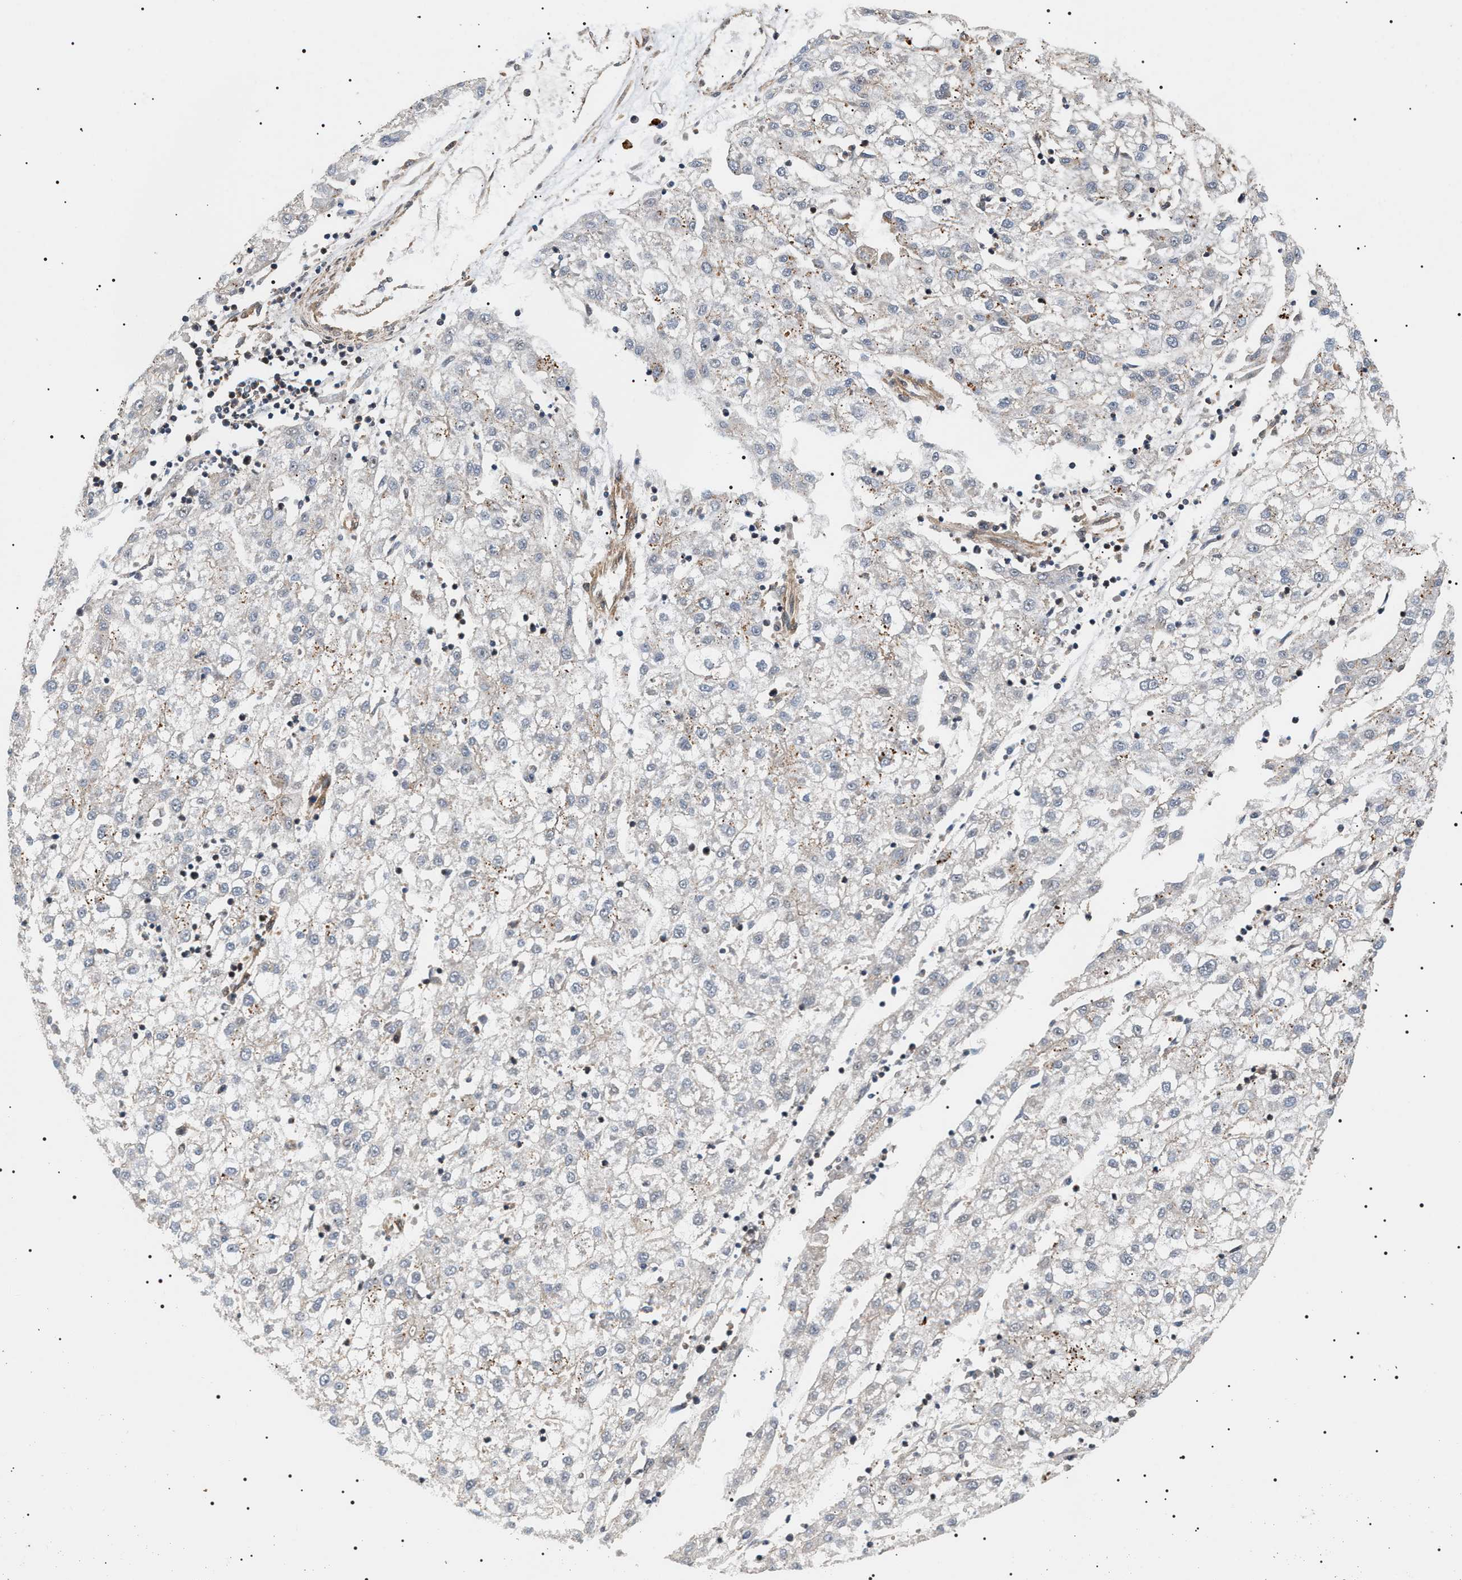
{"staining": {"intensity": "negative", "quantity": "none", "location": "none"}, "tissue": "liver cancer", "cell_type": "Tumor cells", "image_type": "cancer", "snomed": [{"axis": "morphology", "description": "Carcinoma, Hepatocellular, NOS"}, {"axis": "topography", "description": "Liver"}], "caption": "Tumor cells are negative for brown protein staining in liver cancer (hepatocellular carcinoma).", "gene": "SH3GLB2", "patient": {"sex": "male", "age": 72}}